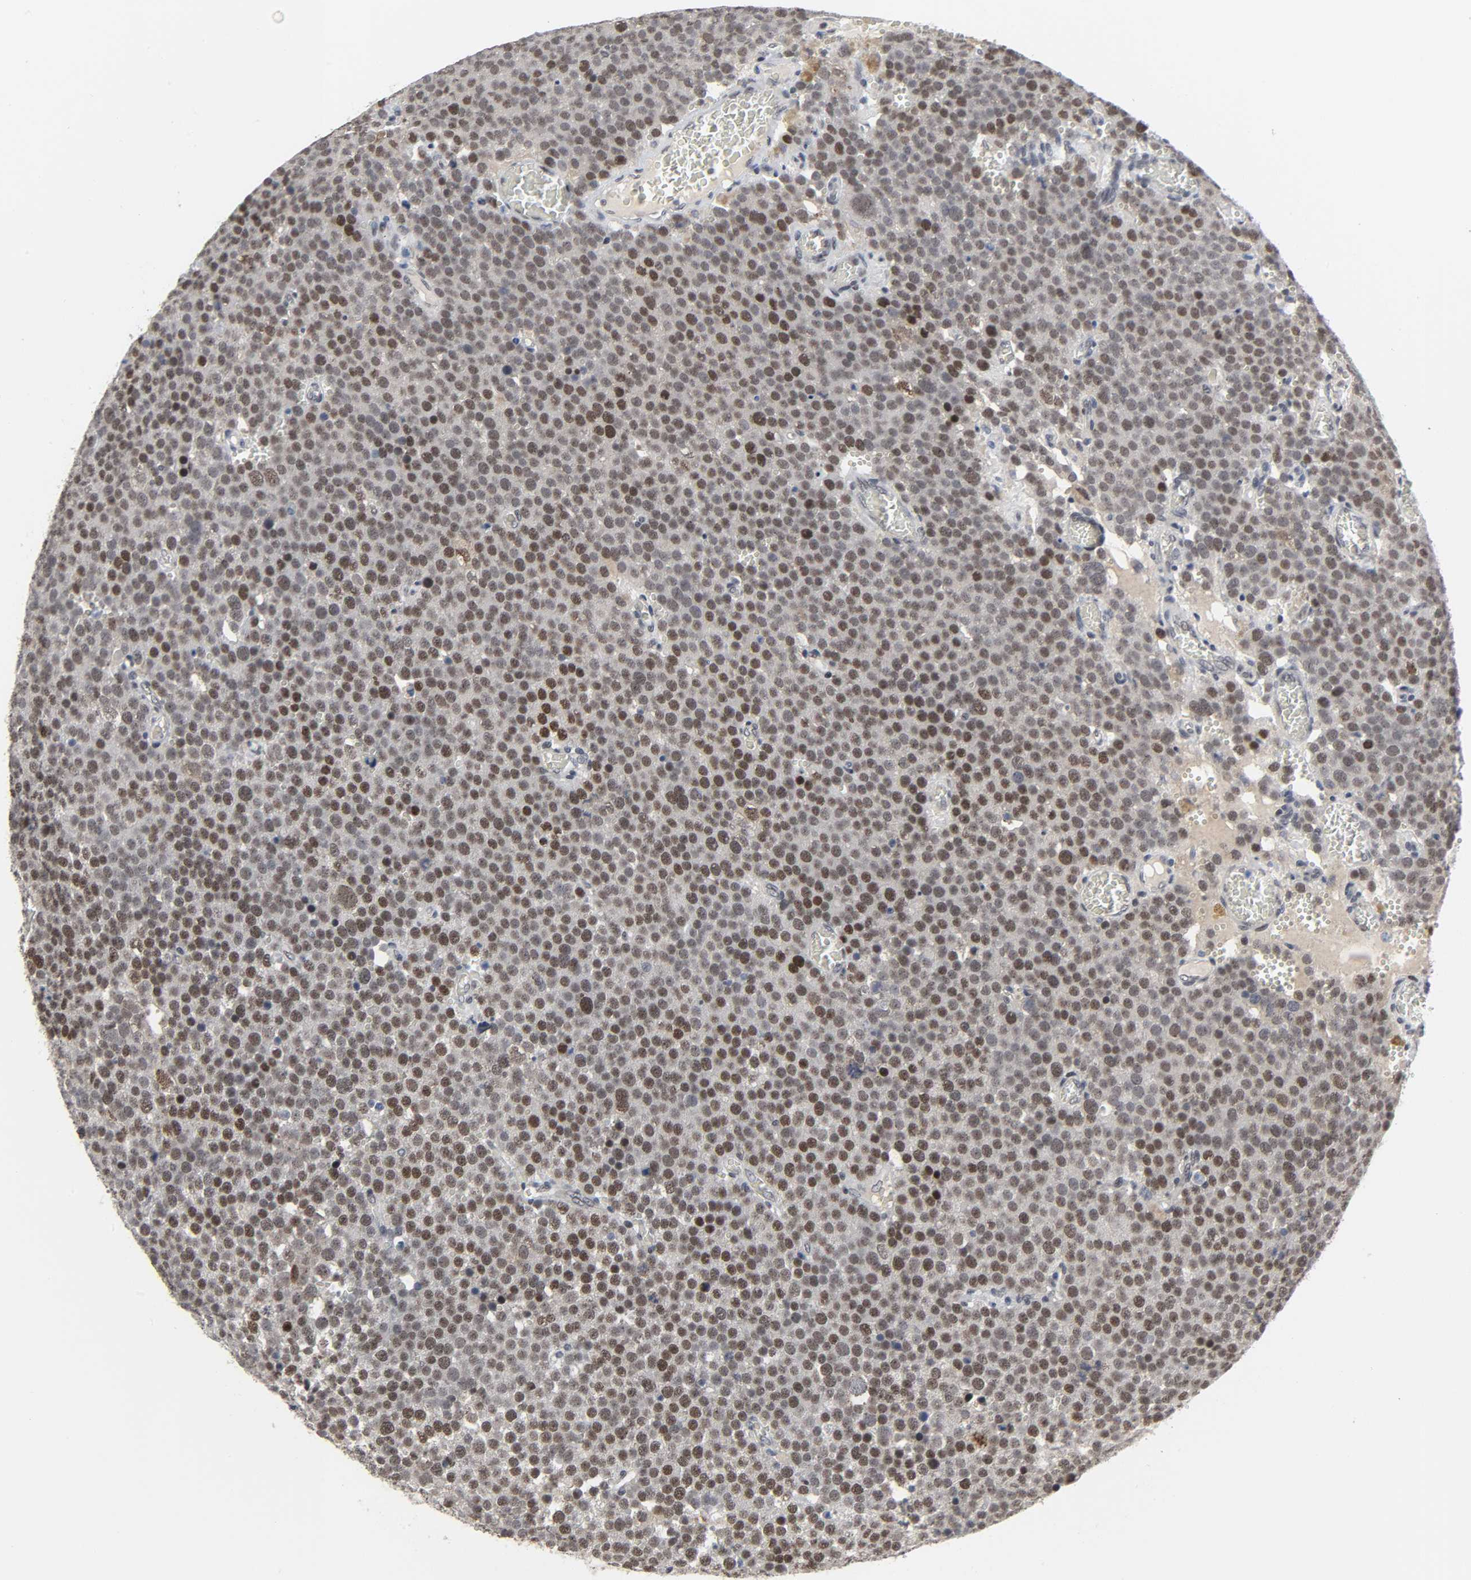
{"staining": {"intensity": "strong", "quantity": "25%-75%", "location": "nuclear"}, "tissue": "testis cancer", "cell_type": "Tumor cells", "image_type": "cancer", "snomed": [{"axis": "morphology", "description": "Seminoma, NOS"}, {"axis": "topography", "description": "Testis"}], "caption": "This micrograph demonstrates seminoma (testis) stained with IHC to label a protein in brown. The nuclear of tumor cells show strong positivity for the protein. Nuclei are counter-stained blue.", "gene": "MUC1", "patient": {"sex": "male", "age": 71}}